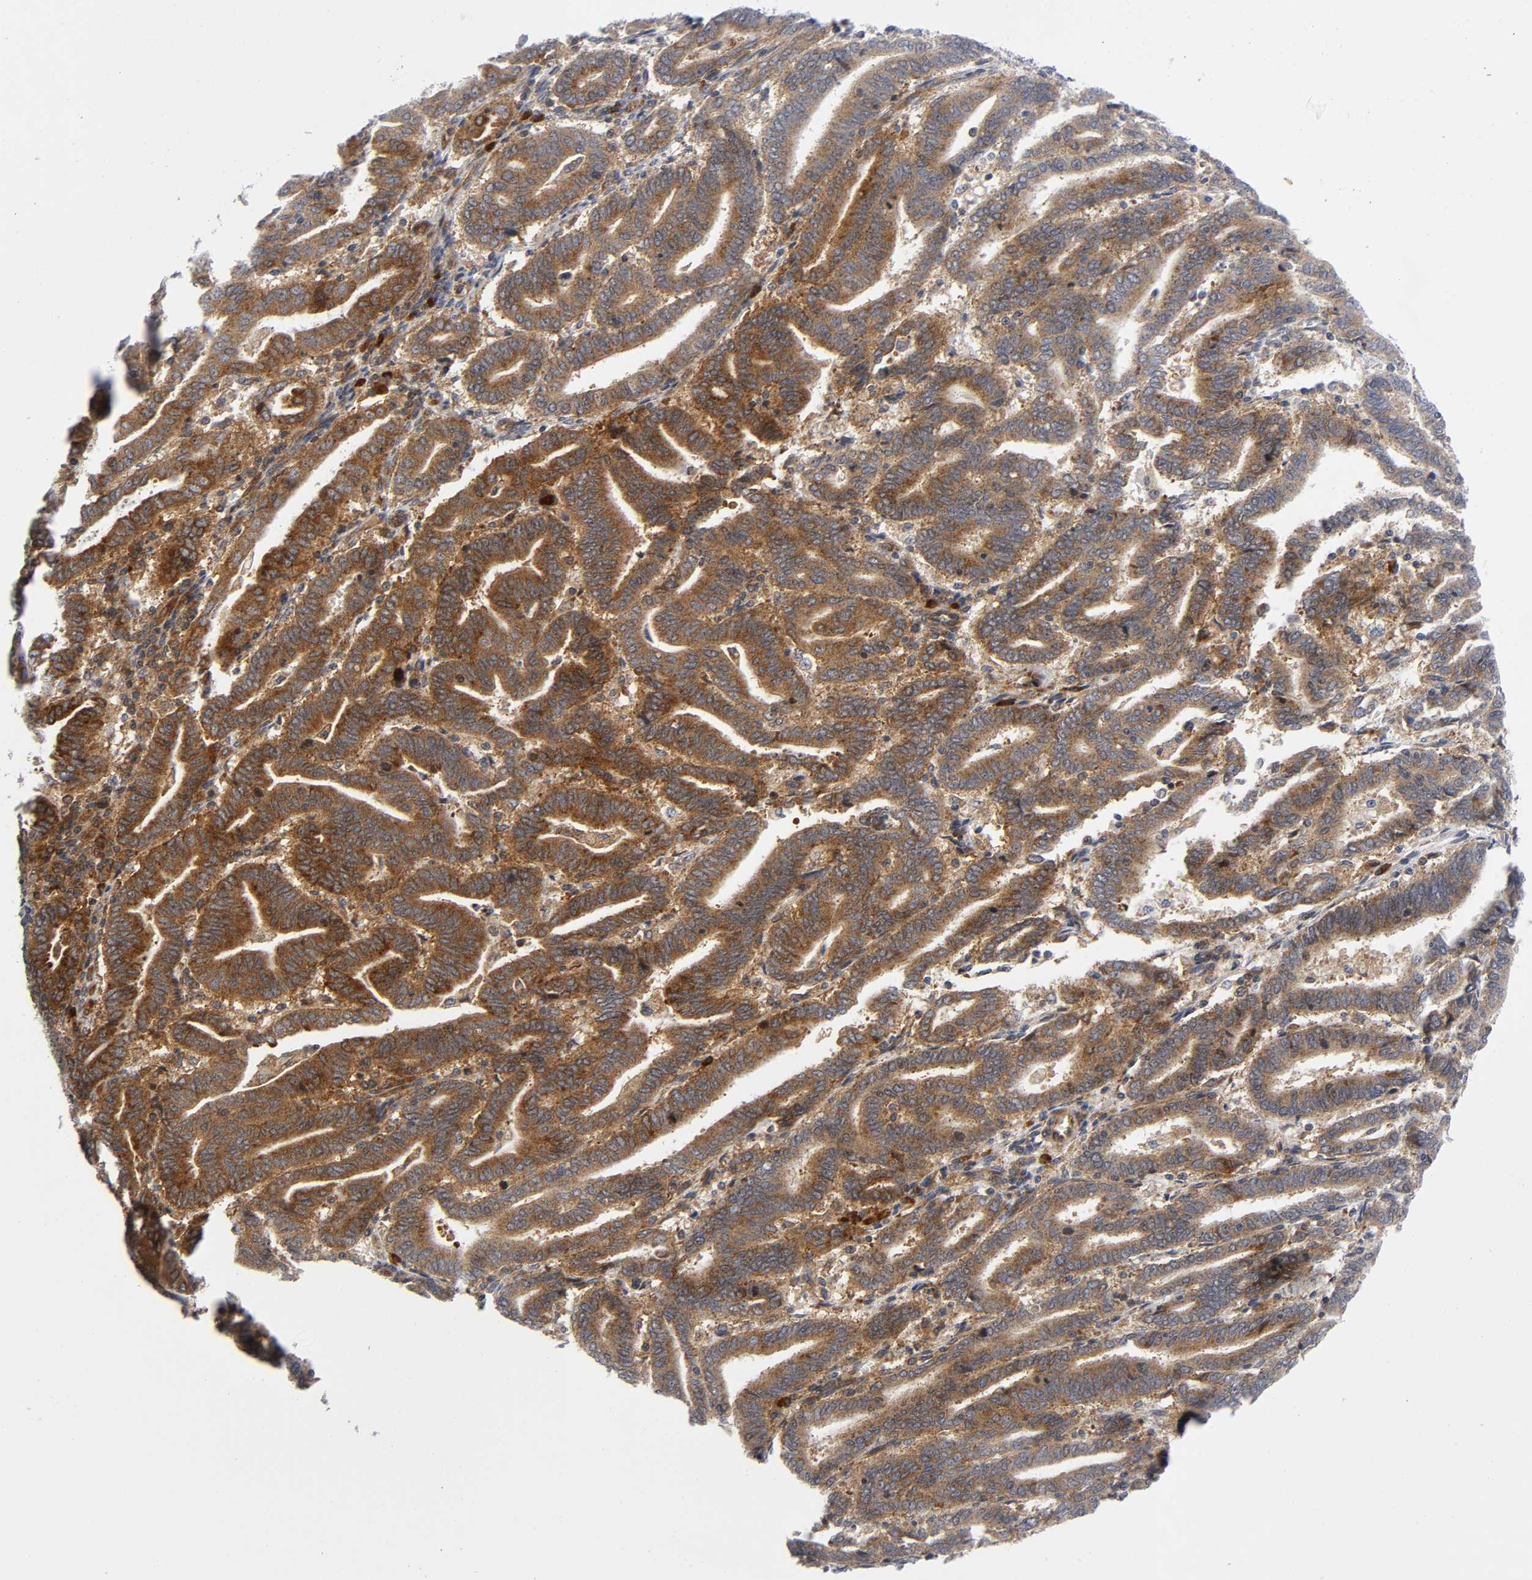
{"staining": {"intensity": "strong", "quantity": ">75%", "location": "cytoplasmic/membranous"}, "tissue": "endometrial cancer", "cell_type": "Tumor cells", "image_type": "cancer", "snomed": [{"axis": "morphology", "description": "Adenocarcinoma, NOS"}, {"axis": "topography", "description": "Uterus"}], "caption": "Immunohistochemistry histopathology image of neoplastic tissue: endometrial adenocarcinoma stained using immunohistochemistry (IHC) displays high levels of strong protein expression localized specifically in the cytoplasmic/membranous of tumor cells, appearing as a cytoplasmic/membranous brown color.", "gene": "EIF5", "patient": {"sex": "female", "age": 83}}